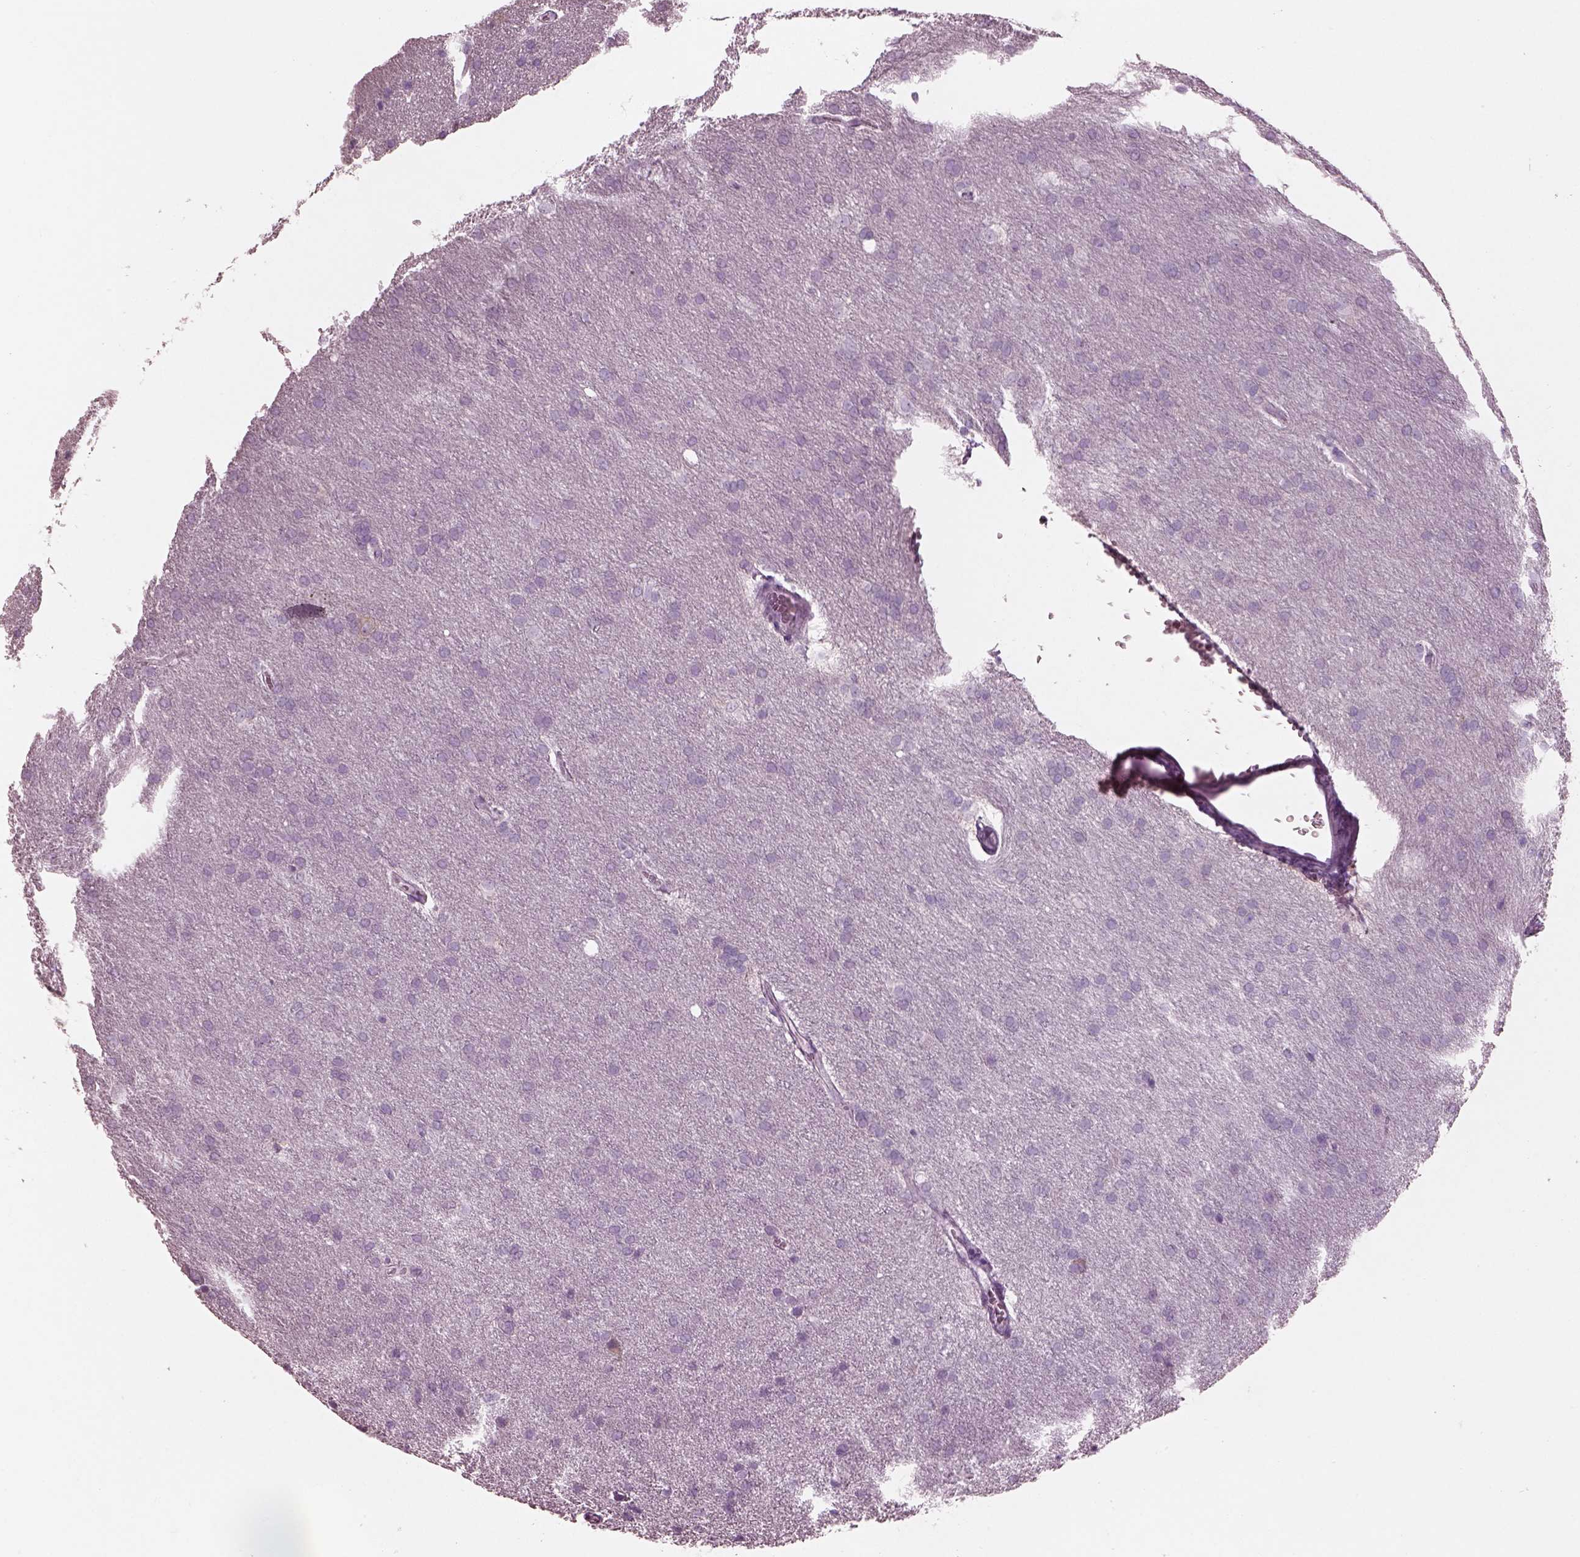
{"staining": {"intensity": "negative", "quantity": "none", "location": "none"}, "tissue": "glioma", "cell_type": "Tumor cells", "image_type": "cancer", "snomed": [{"axis": "morphology", "description": "Glioma, malignant, Low grade"}, {"axis": "topography", "description": "Brain"}], "caption": "Tumor cells show no significant protein positivity in glioma. Nuclei are stained in blue.", "gene": "SLC27A2", "patient": {"sex": "female", "age": 32}}